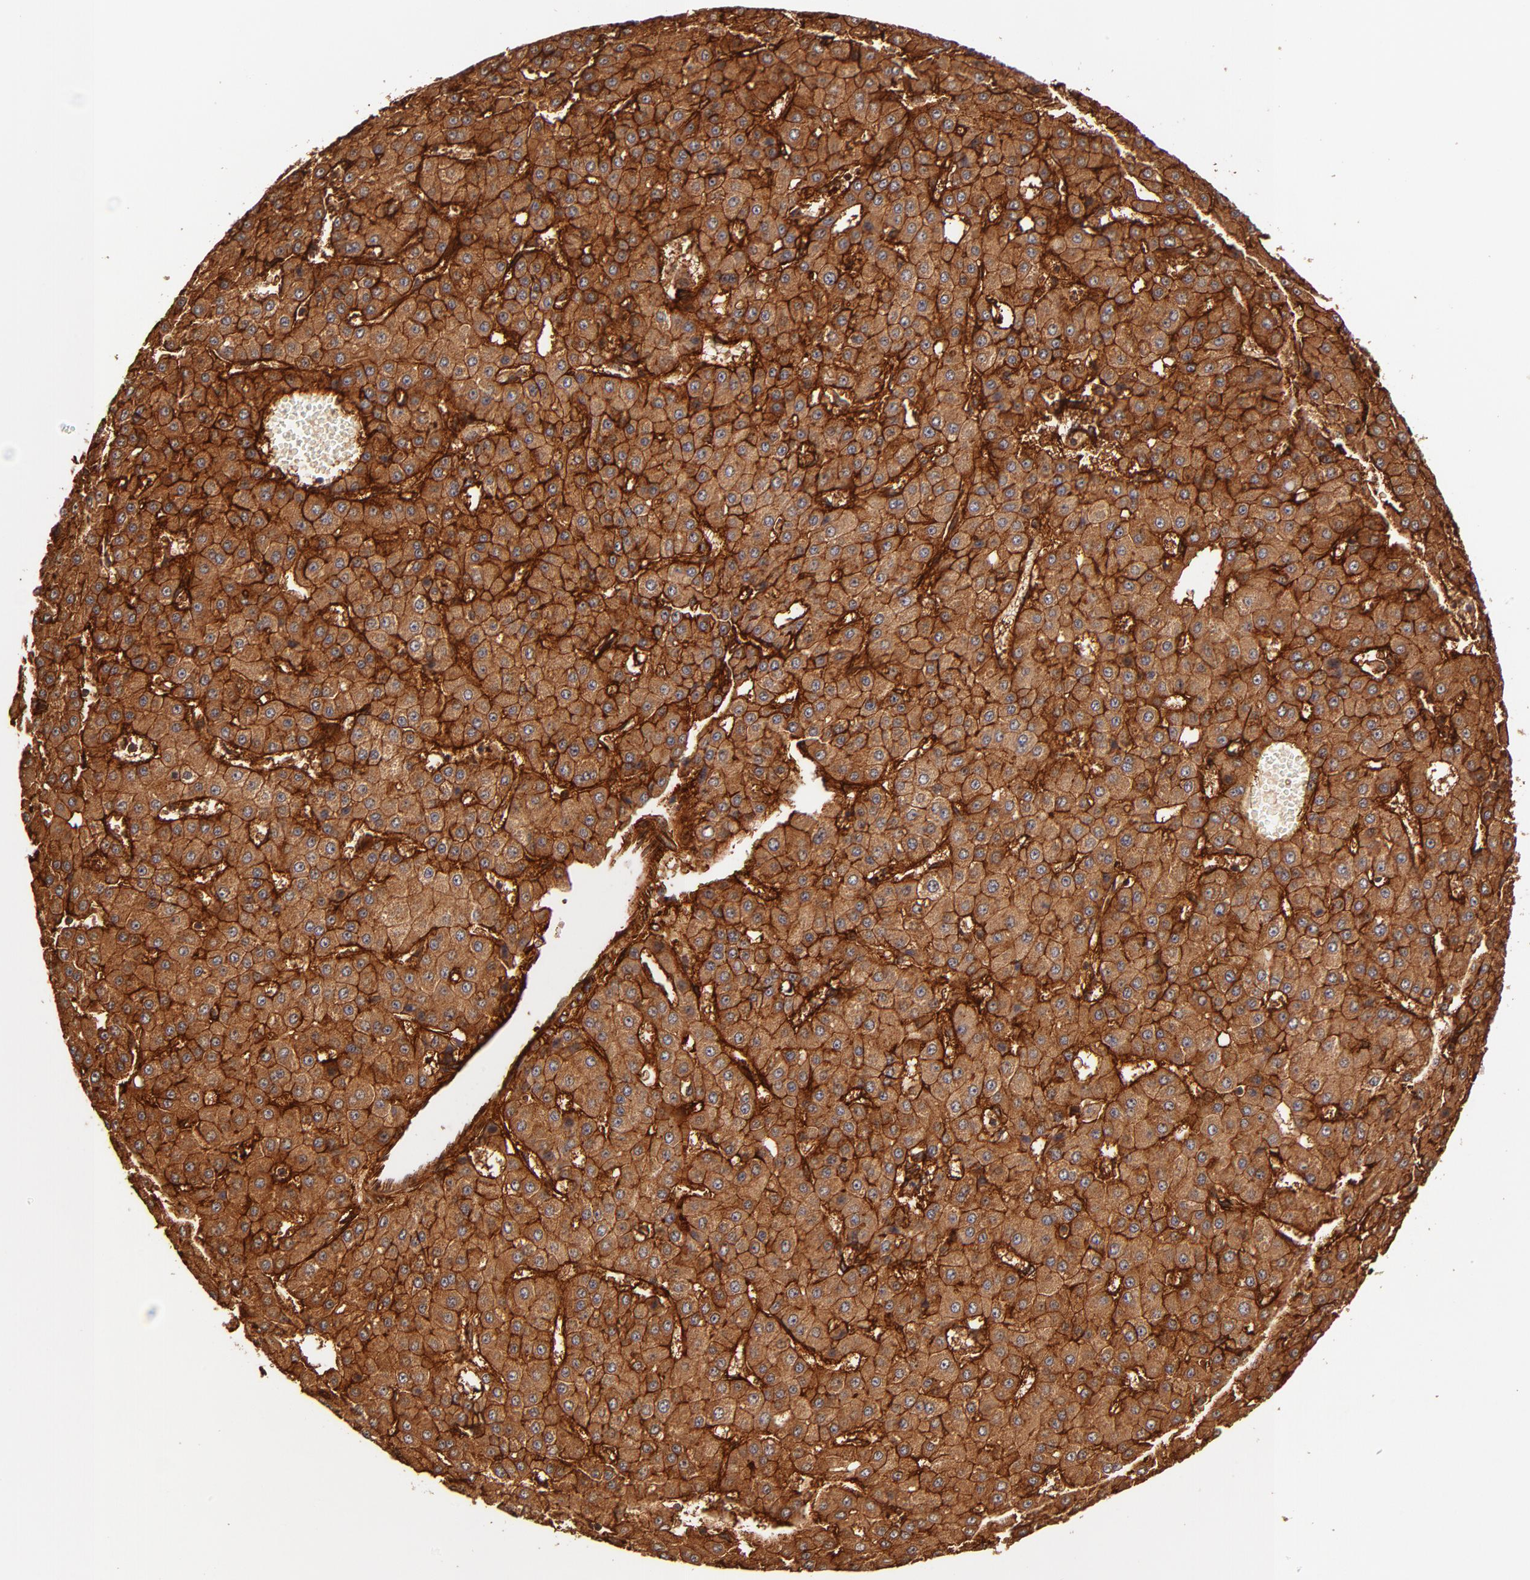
{"staining": {"intensity": "strong", "quantity": ">75%", "location": "cytoplasmic/membranous"}, "tissue": "liver cancer", "cell_type": "Tumor cells", "image_type": "cancer", "snomed": [{"axis": "morphology", "description": "Carcinoma, Hepatocellular, NOS"}, {"axis": "topography", "description": "Liver"}], "caption": "Strong cytoplasmic/membranous staining is seen in approximately >75% of tumor cells in liver cancer. The staining was performed using DAB to visualize the protein expression in brown, while the nuclei were stained in blue with hematoxylin (Magnification: 20x).", "gene": "ITGB1", "patient": {"sex": "male", "age": 47}}